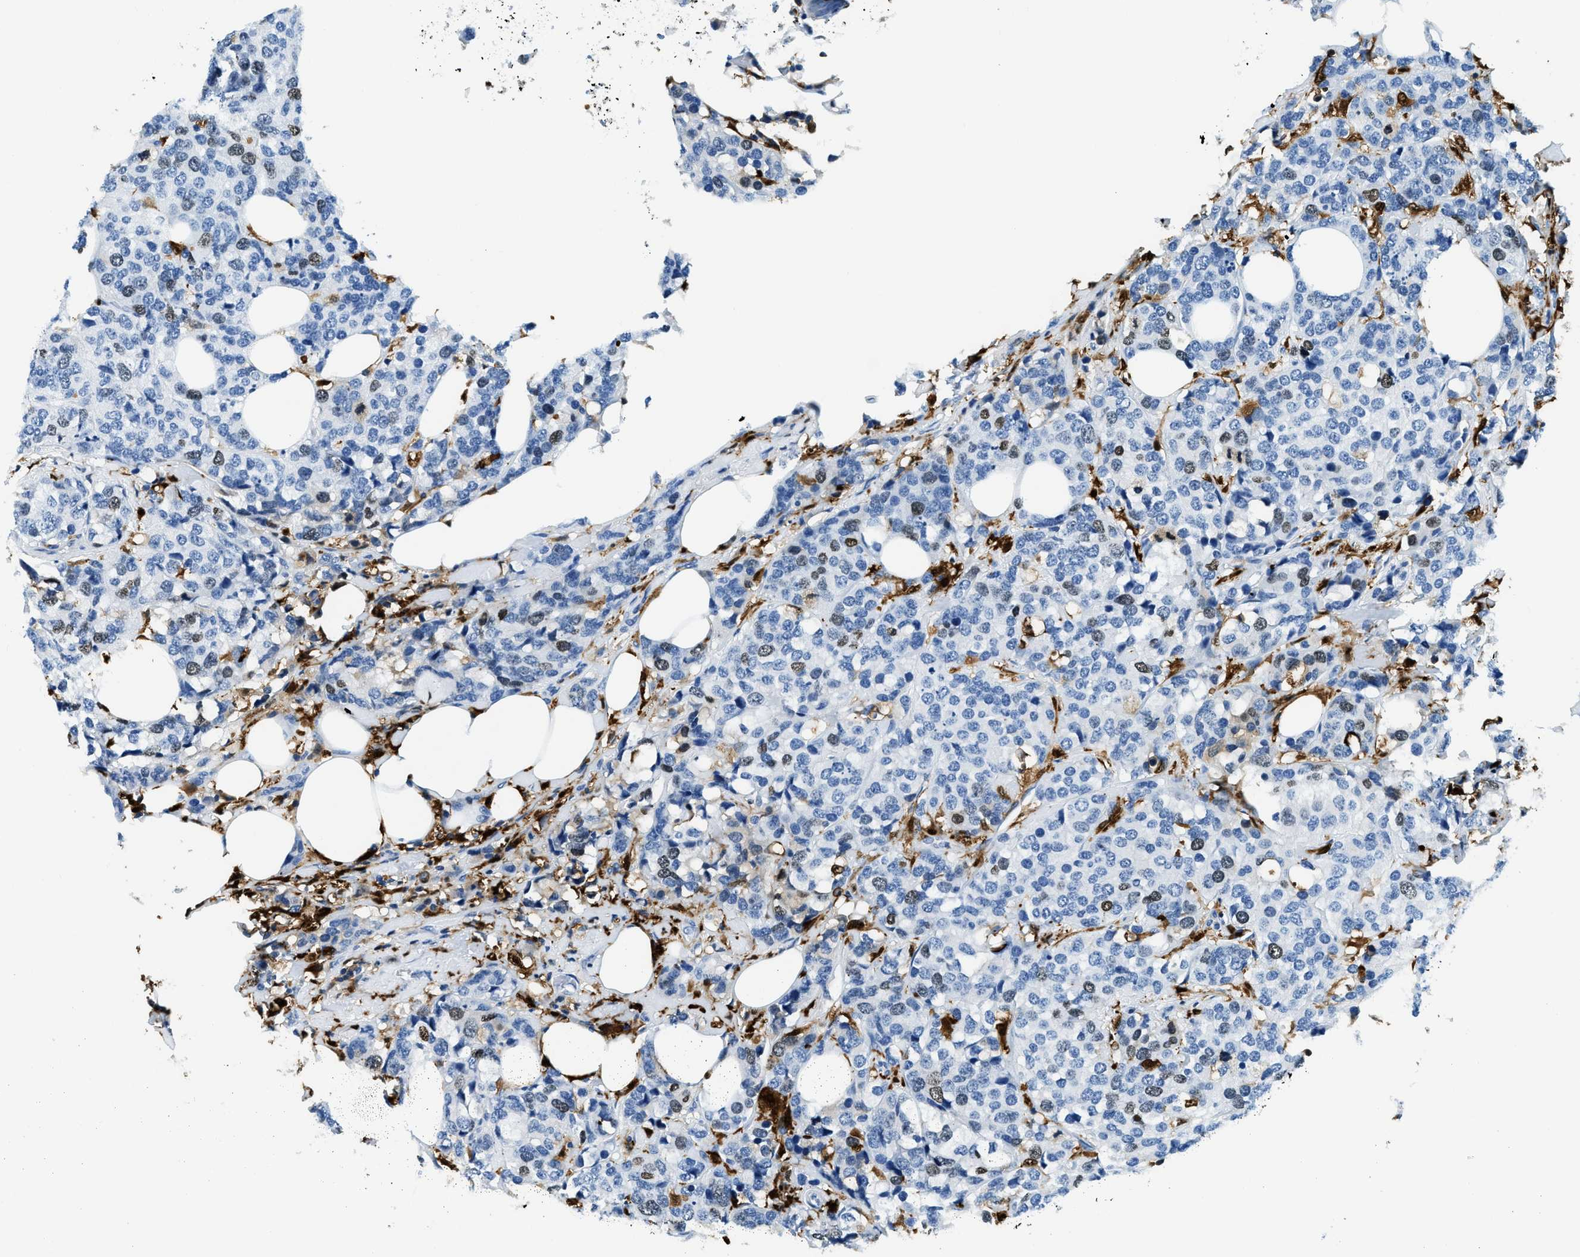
{"staining": {"intensity": "weak", "quantity": "<25%", "location": "nuclear"}, "tissue": "breast cancer", "cell_type": "Tumor cells", "image_type": "cancer", "snomed": [{"axis": "morphology", "description": "Lobular carcinoma"}, {"axis": "topography", "description": "Breast"}], "caption": "Tumor cells show no significant protein expression in breast lobular carcinoma.", "gene": "CAPG", "patient": {"sex": "female", "age": 59}}